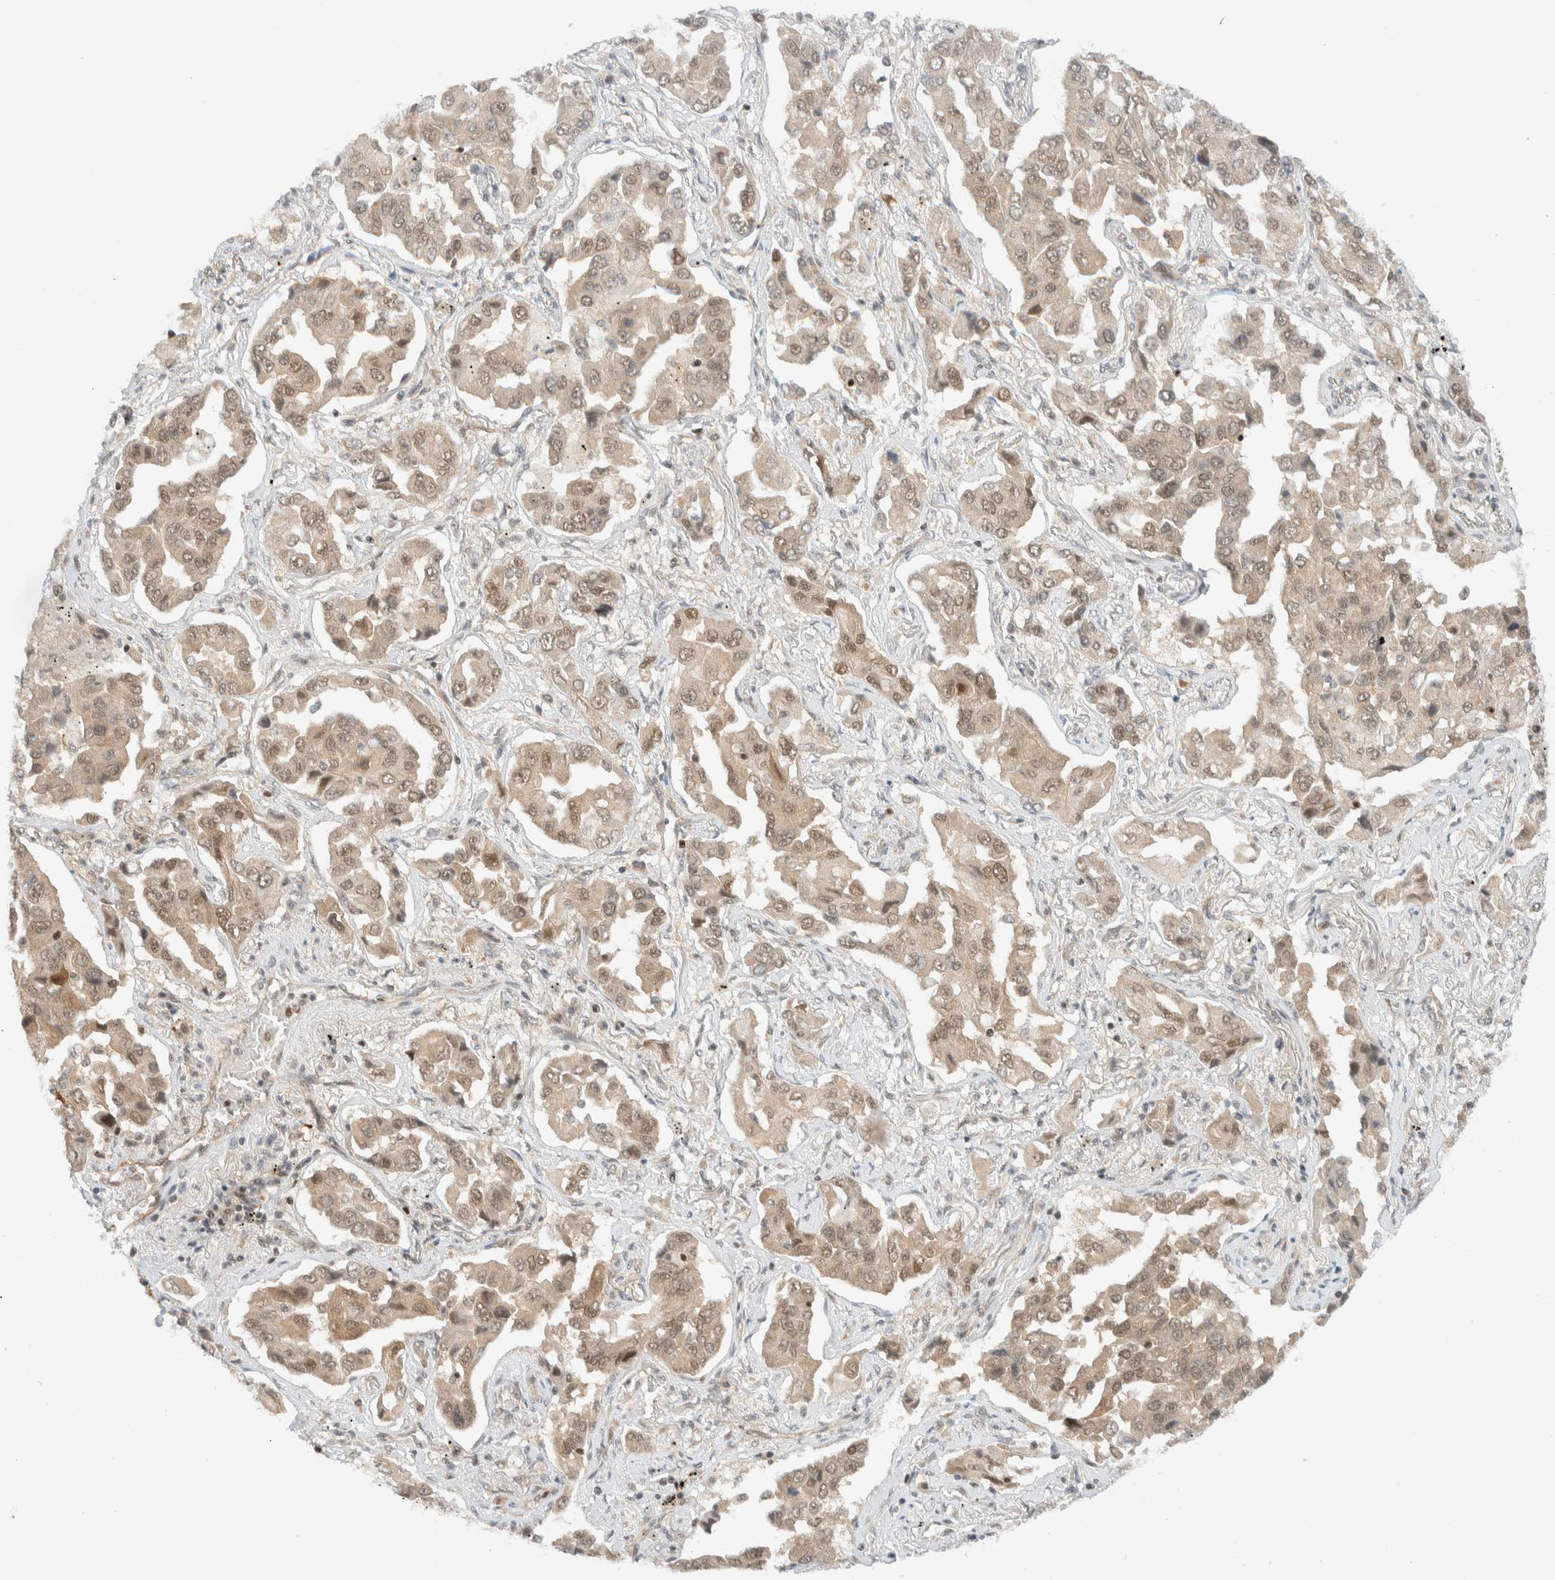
{"staining": {"intensity": "weak", "quantity": ">75%", "location": "cytoplasmic/membranous,nuclear"}, "tissue": "lung cancer", "cell_type": "Tumor cells", "image_type": "cancer", "snomed": [{"axis": "morphology", "description": "Adenocarcinoma, NOS"}, {"axis": "topography", "description": "Lung"}], "caption": "Weak cytoplasmic/membranous and nuclear positivity for a protein is seen in approximately >75% of tumor cells of lung cancer (adenocarcinoma) using immunohistochemistry.", "gene": "C8orf76", "patient": {"sex": "female", "age": 65}}